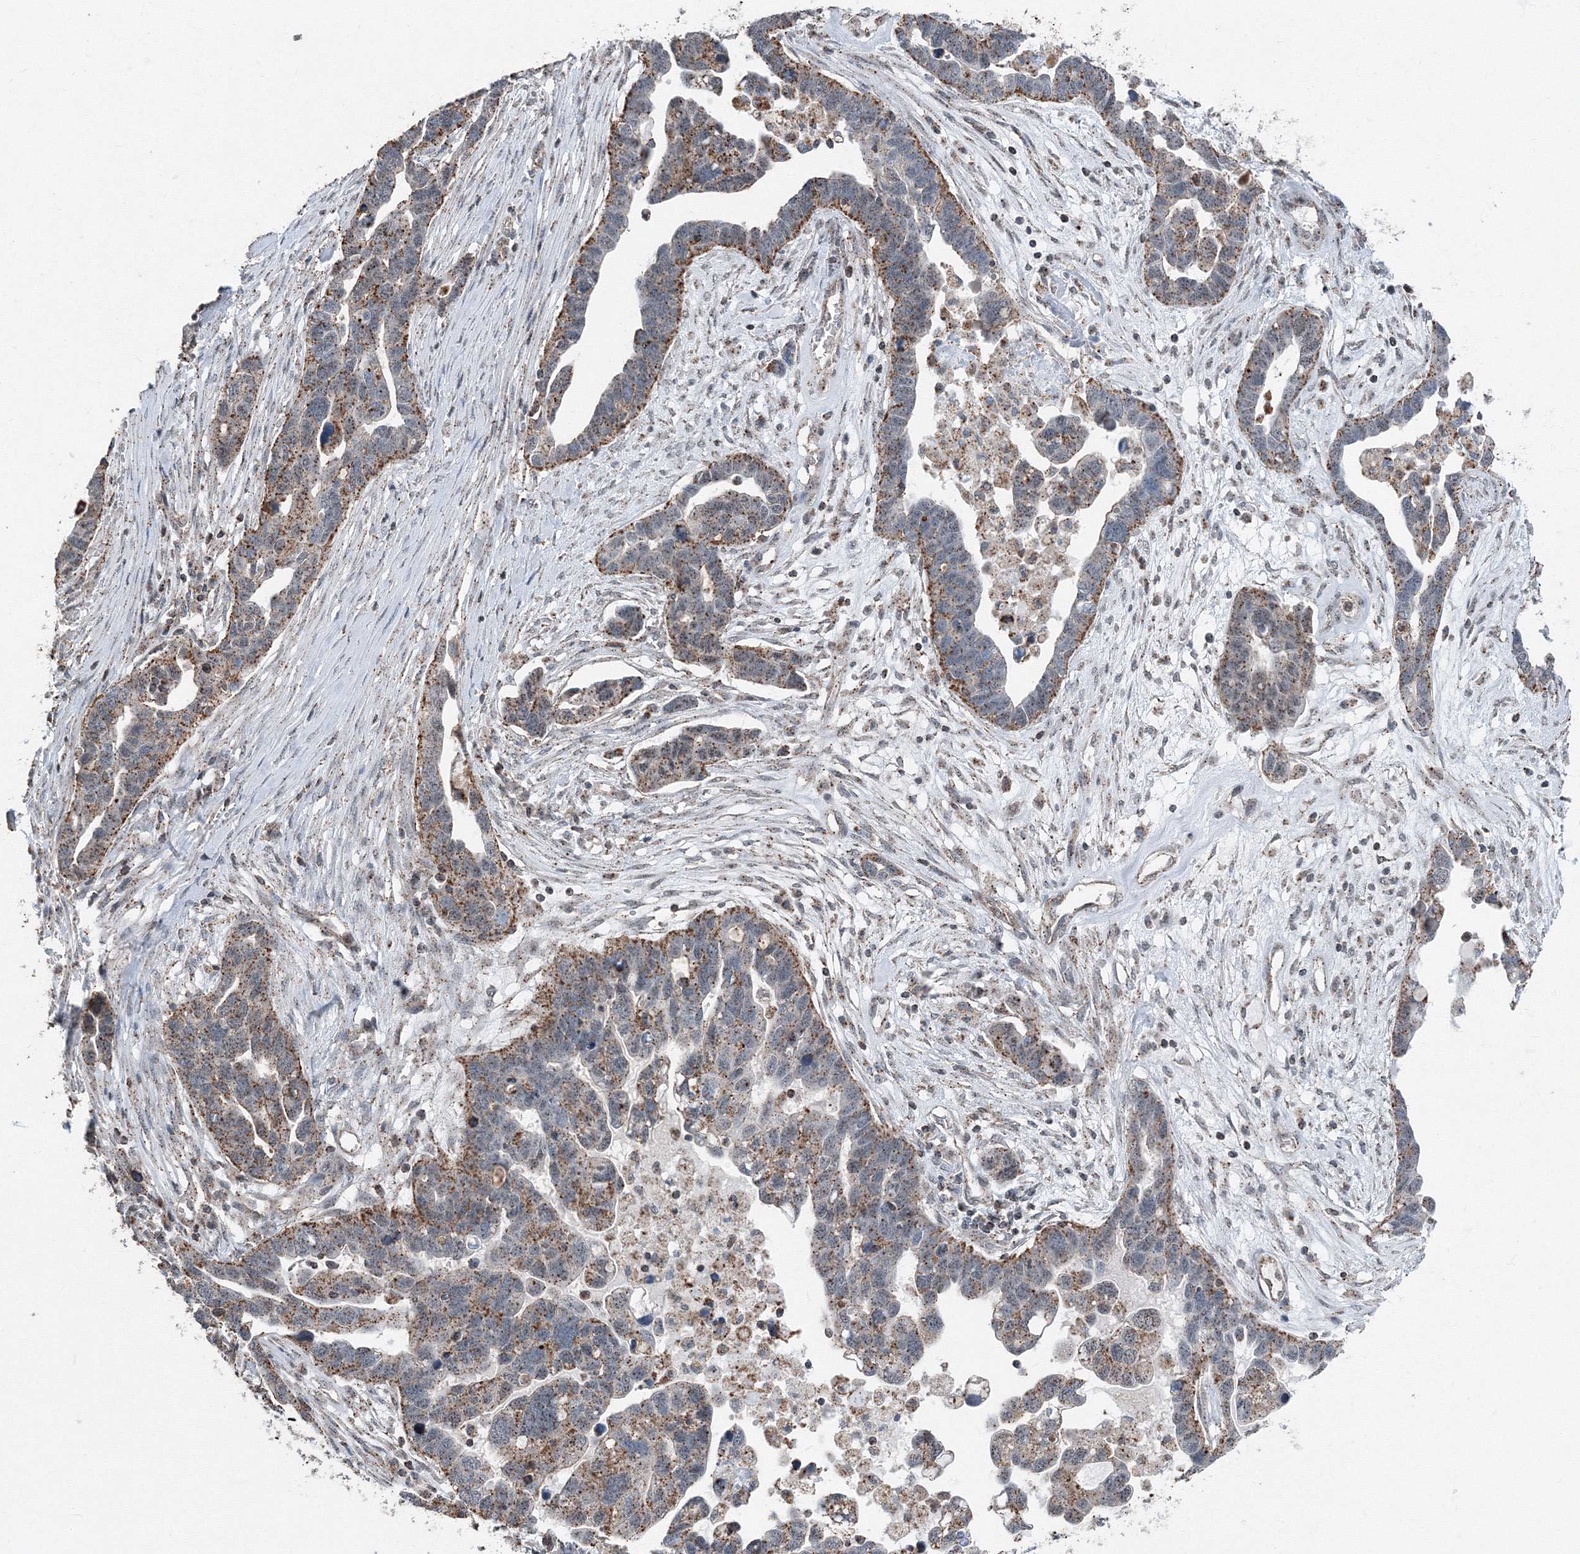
{"staining": {"intensity": "moderate", "quantity": "25%-75%", "location": "cytoplasmic/membranous"}, "tissue": "ovarian cancer", "cell_type": "Tumor cells", "image_type": "cancer", "snomed": [{"axis": "morphology", "description": "Cystadenocarcinoma, serous, NOS"}, {"axis": "topography", "description": "Ovary"}], "caption": "Immunohistochemical staining of human ovarian serous cystadenocarcinoma shows moderate cytoplasmic/membranous protein positivity in about 25%-75% of tumor cells.", "gene": "AASDH", "patient": {"sex": "female", "age": 54}}